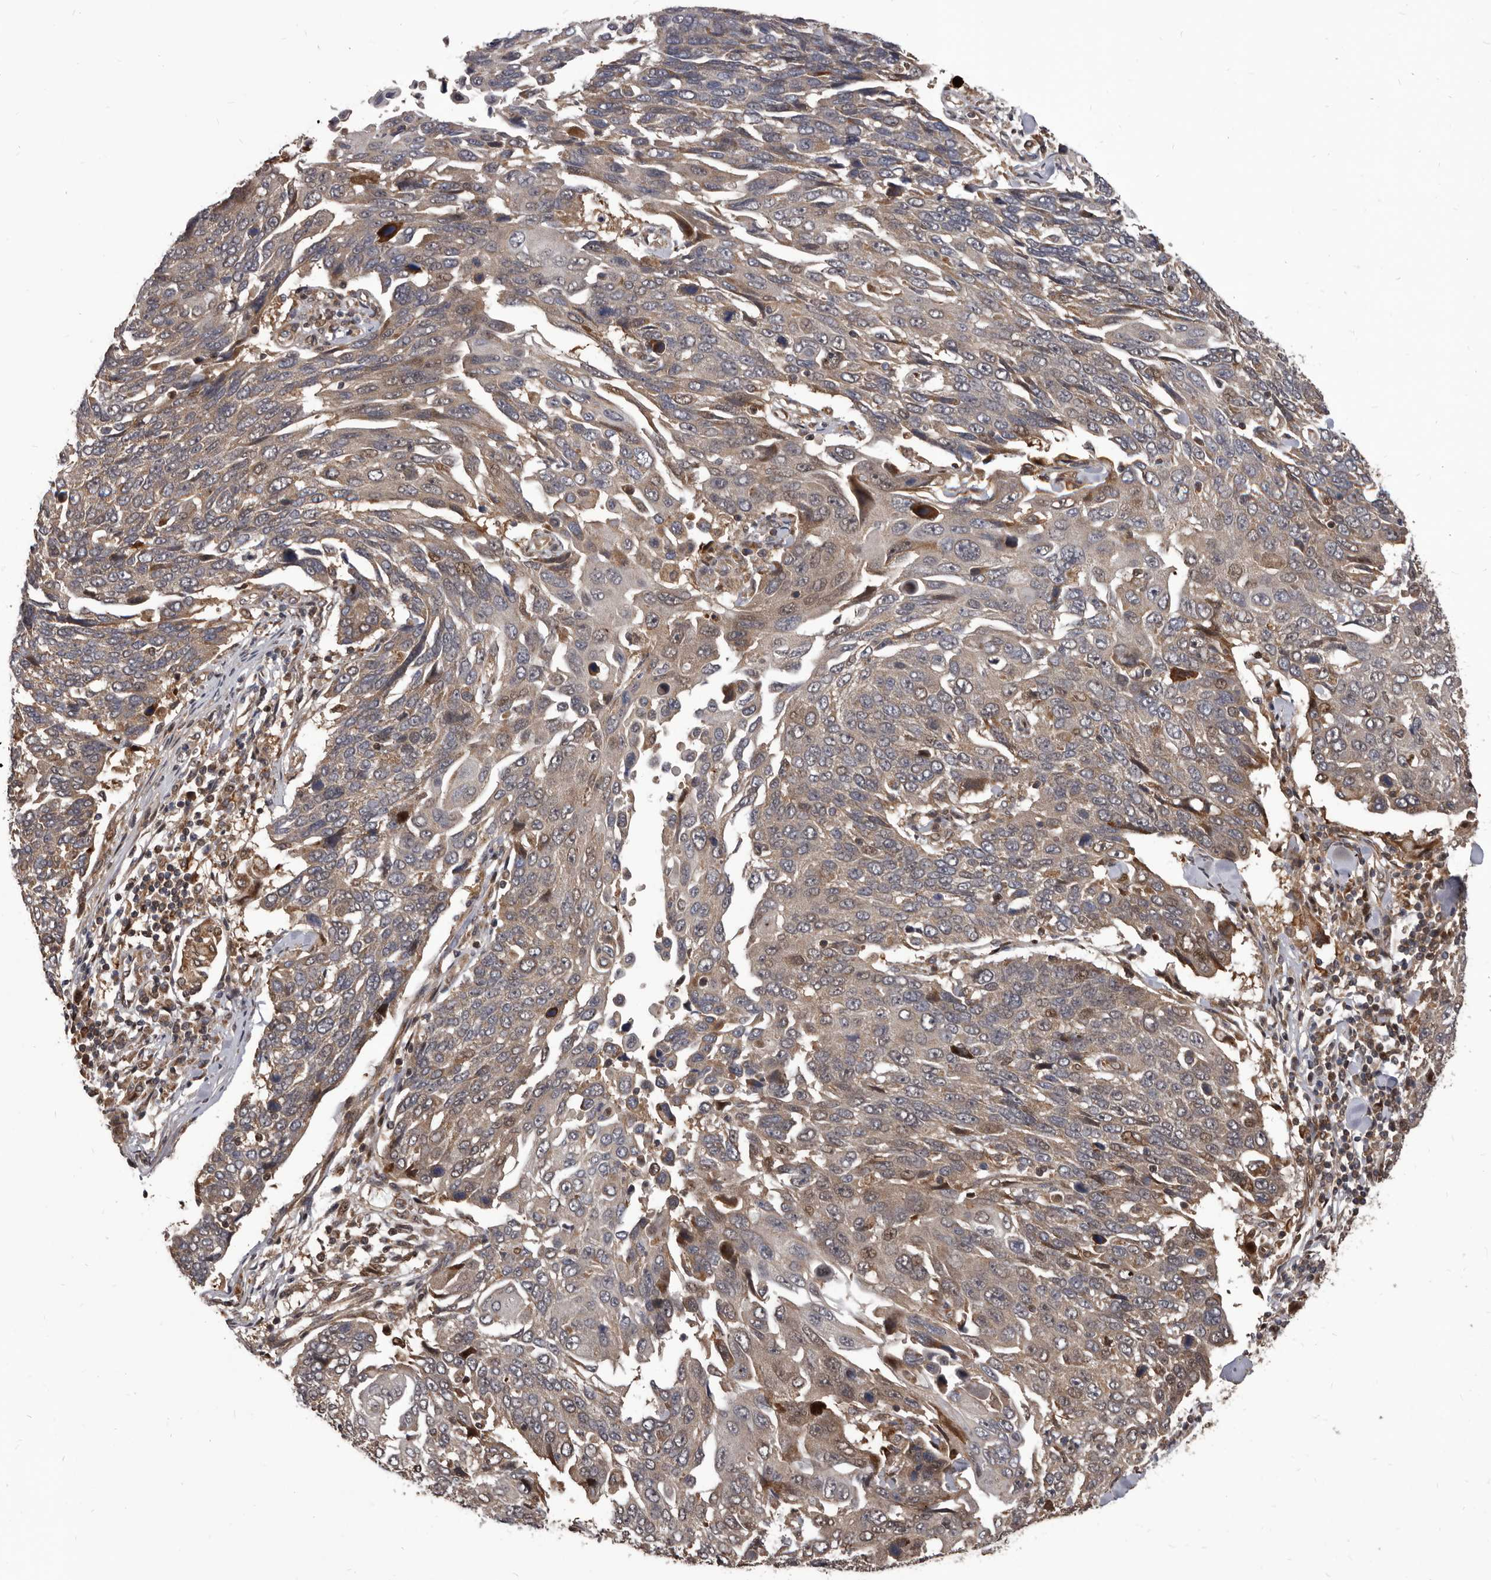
{"staining": {"intensity": "weak", "quantity": "25%-75%", "location": "cytoplasmic/membranous"}, "tissue": "lung cancer", "cell_type": "Tumor cells", "image_type": "cancer", "snomed": [{"axis": "morphology", "description": "Squamous cell carcinoma, NOS"}, {"axis": "topography", "description": "Lung"}], "caption": "Brown immunohistochemical staining in squamous cell carcinoma (lung) demonstrates weak cytoplasmic/membranous expression in about 25%-75% of tumor cells.", "gene": "MAP3K14", "patient": {"sex": "male", "age": 66}}